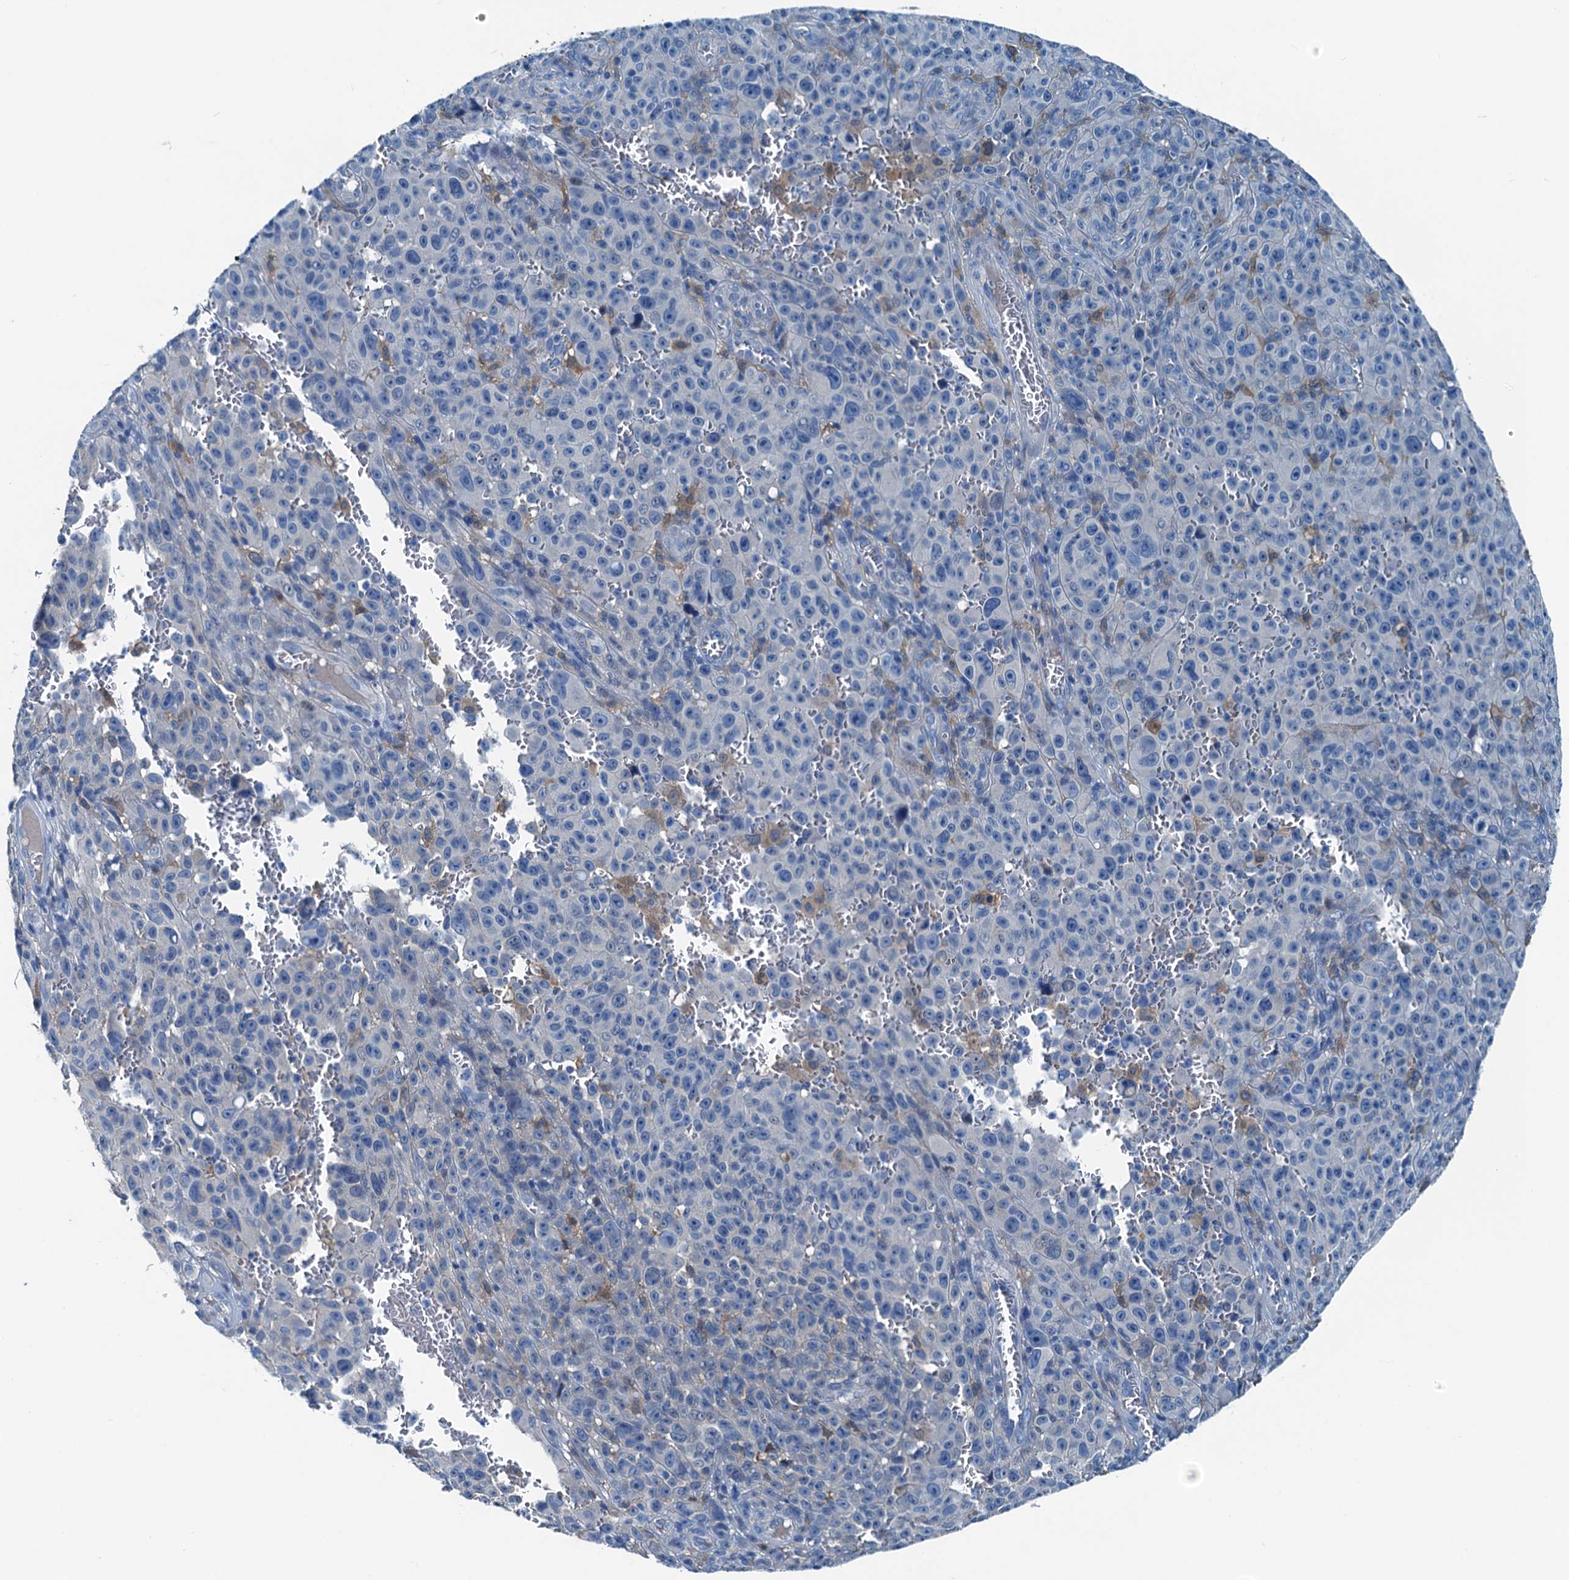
{"staining": {"intensity": "negative", "quantity": "none", "location": "none"}, "tissue": "melanoma", "cell_type": "Tumor cells", "image_type": "cancer", "snomed": [{"axis": "morphology", "description": "Malignant melanoma, NOS"}, {"axis": "topography", "description": "Skin"}], "caption": "Human melanoma stained for a protein using immunohistochemistry (IHC) shows no positivity in tumor cells.", "gene": "RAB3IL1", "patient": {"sex": "female", "age": 82}}